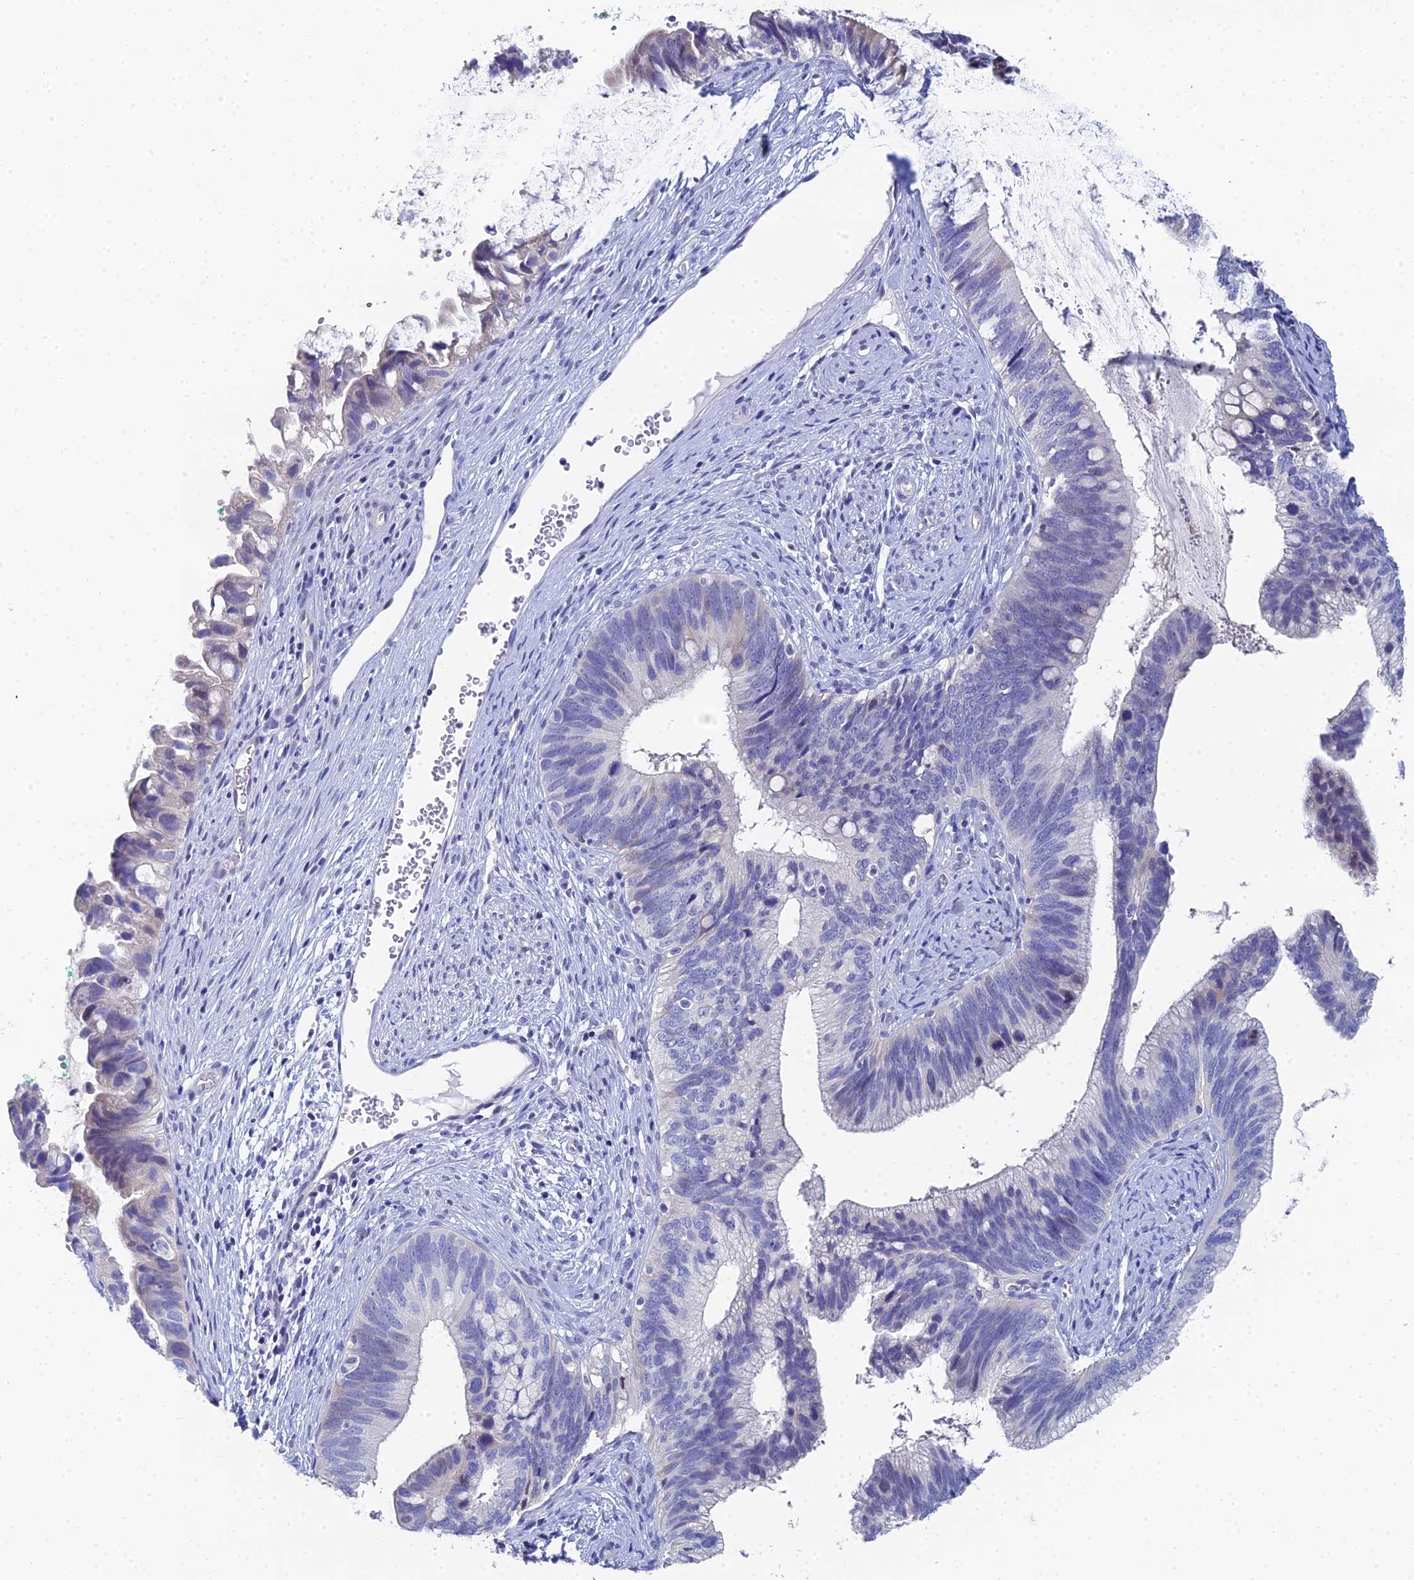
{"staining": {"intensity": "negative", "quantity": "none", "location": "none"}, "tissue": "cervical cancer", "cell_type": "Tumor cells", "image_type": "cancer", "snomed": [{"axis": "morphology", "description": "Adenocarcinoma, NOS"}, {"axis": "topography", "description": "Cervix"}], "caption": "Immunohistochemical staining of human cervical cancer reveals no significant expression in tumor cells. (Stains: DAB immunohistochemistry with hematoxylin counter stain, Microscopy: brightfield microscopy at high magnification).", "gene": "OCM", "patient": {"sex": "female", "age": 42}}